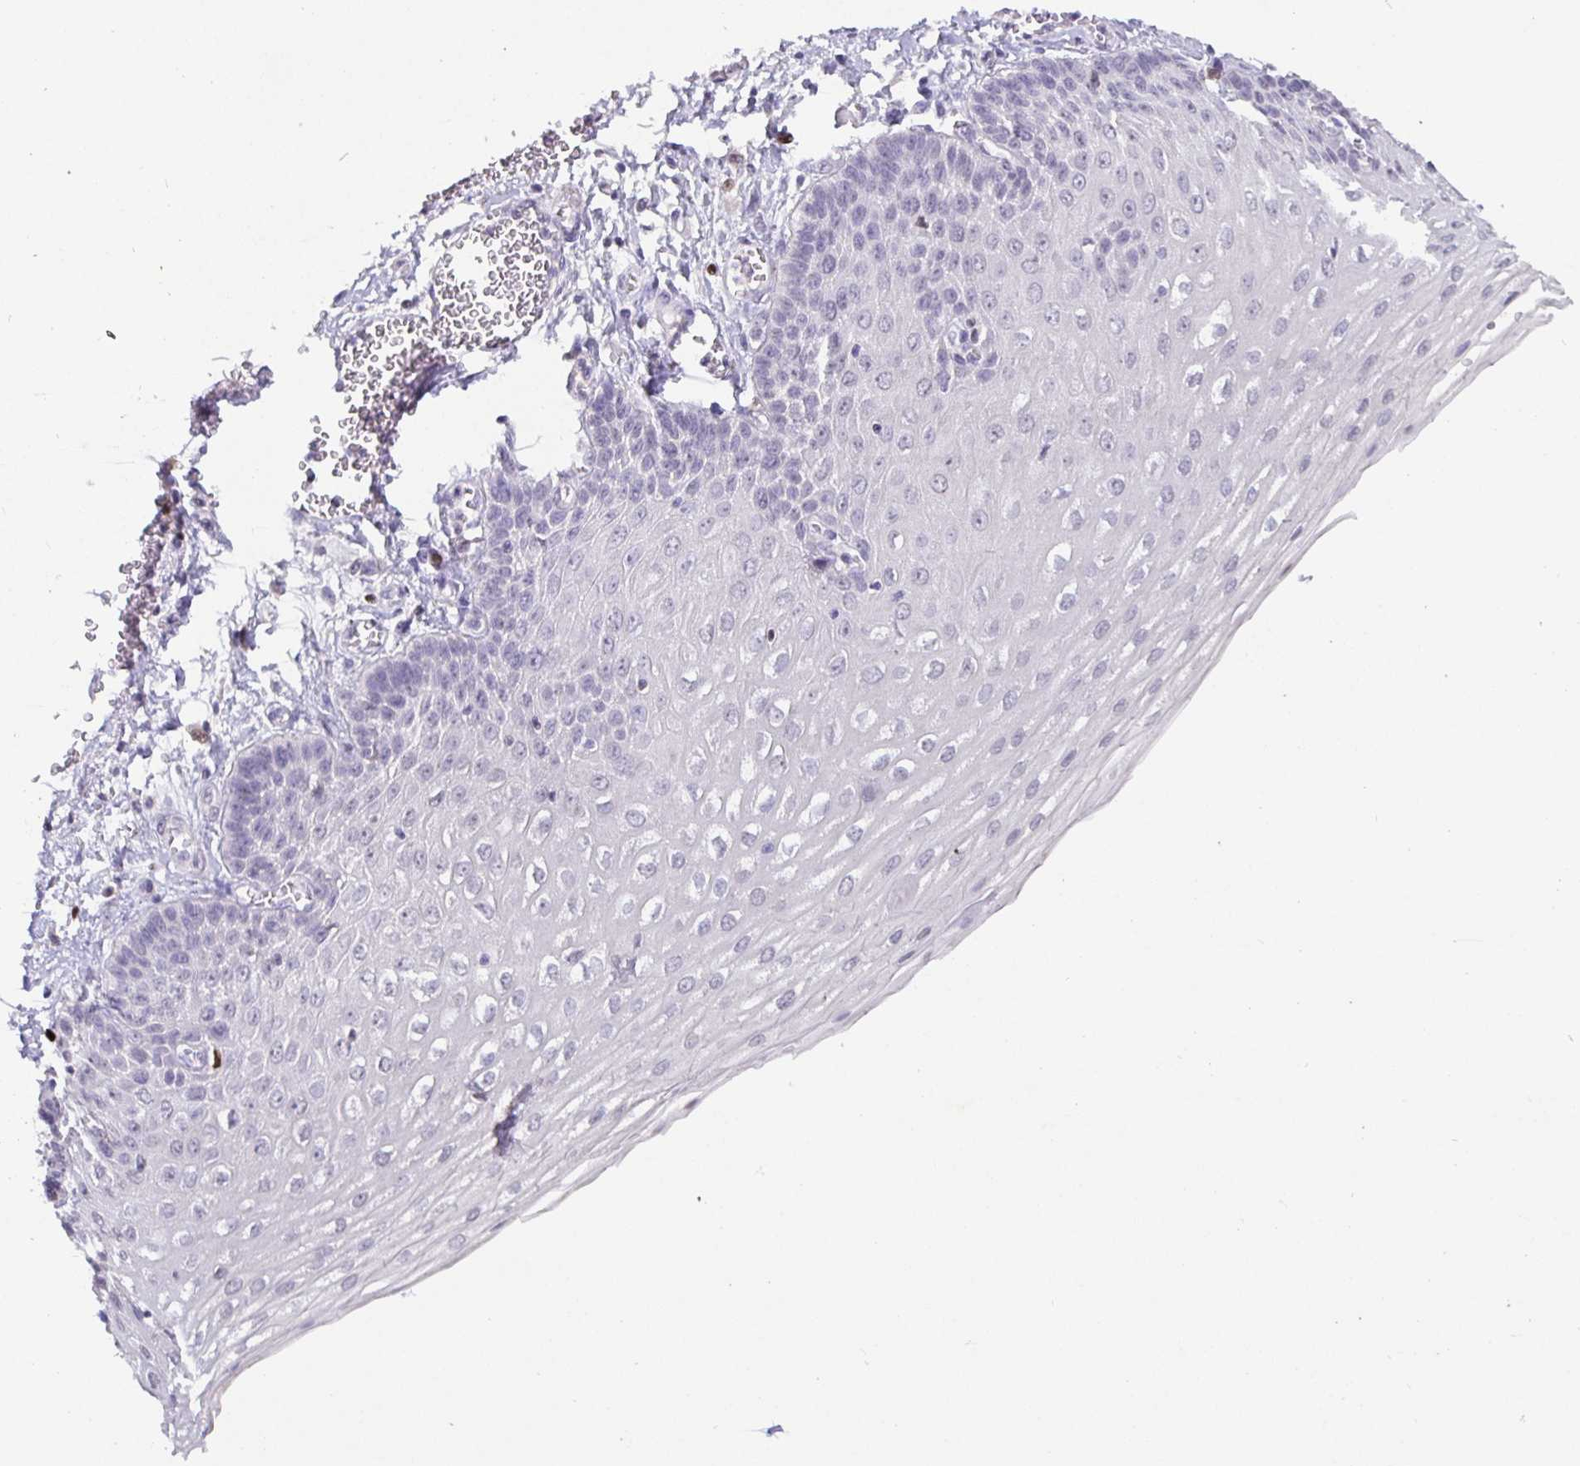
{"staining": {"intensity": "negative", "quantity": "none", "location": "none"}, "tissue": "esophagus", "cell_type": "Squamous epithelial cells", "image_type": "normal", "snomed": [{"axis": "morphology", "description": "Normal tissue, NOS"}, {"axis": "morphology", "description": "Adenocarcinoma, NOS"}, {"axis": "topography", "description": "Esophagus"}], "caption": "High power microscopy micrograph of an IHC image of normal esophagus, revealing no significant expression in squamous epithelial cells.", "gene": "SATB1", "patient": {"sex": "male", "age": 81}}